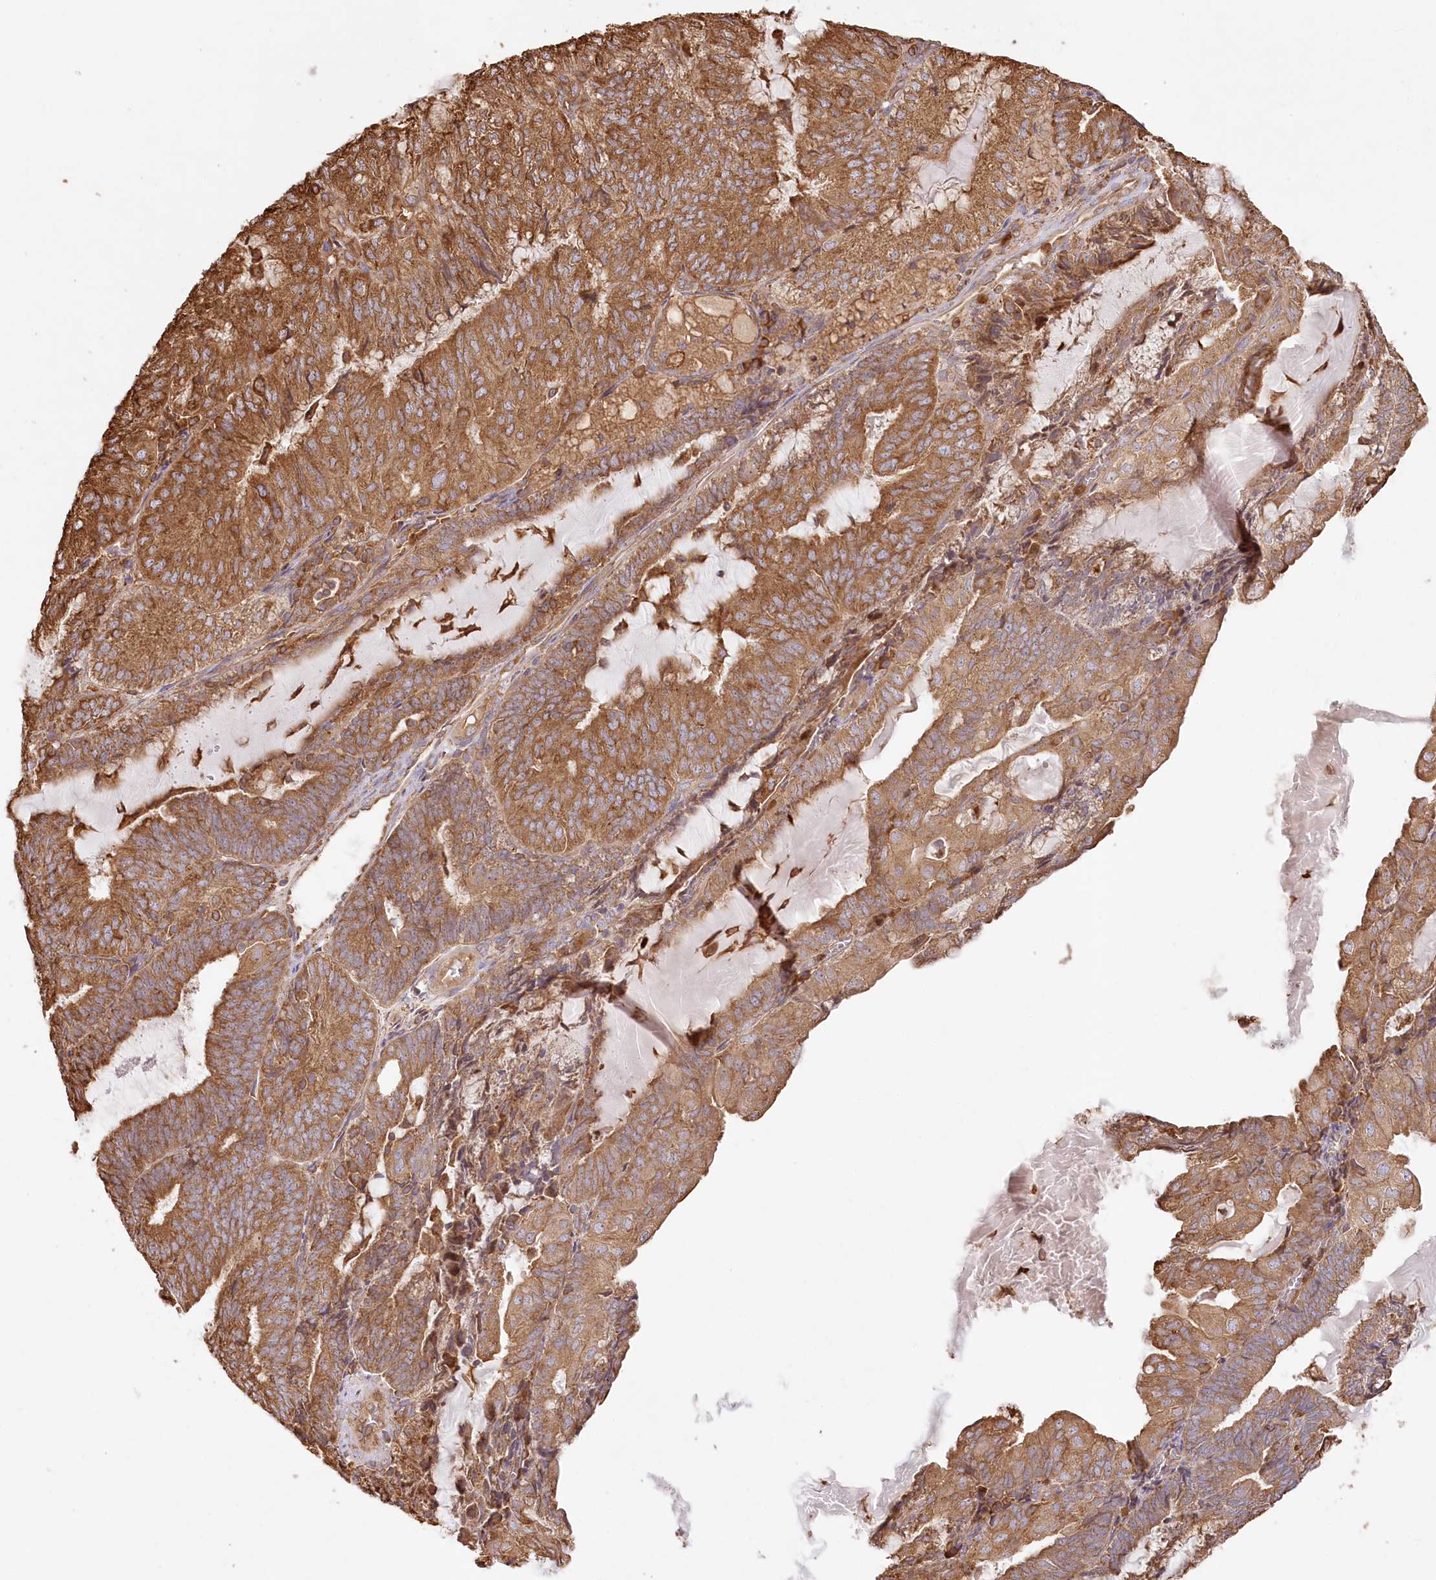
{"staining": {"intensity": "strong", "quantity": ">75%", "location": "cytoplasmic/membranous"}, "tissue": "endometrial cancer", "cell_type": "Tumor cells", "image_type": "cancer", "snomed": [{"axis": "morphology", "description": "Adenocarcinoma, NOS"}, {"axis": "topography", "description": "Endometrium"}], "caption": "A histopathology image of human endometrial adenocarcinoma stained for a protein displays strong cytoplasmic/membranous brown staining in tumor cells.", "gene": "ACAP2", "patient": {"sex": "female", "age": 81}}